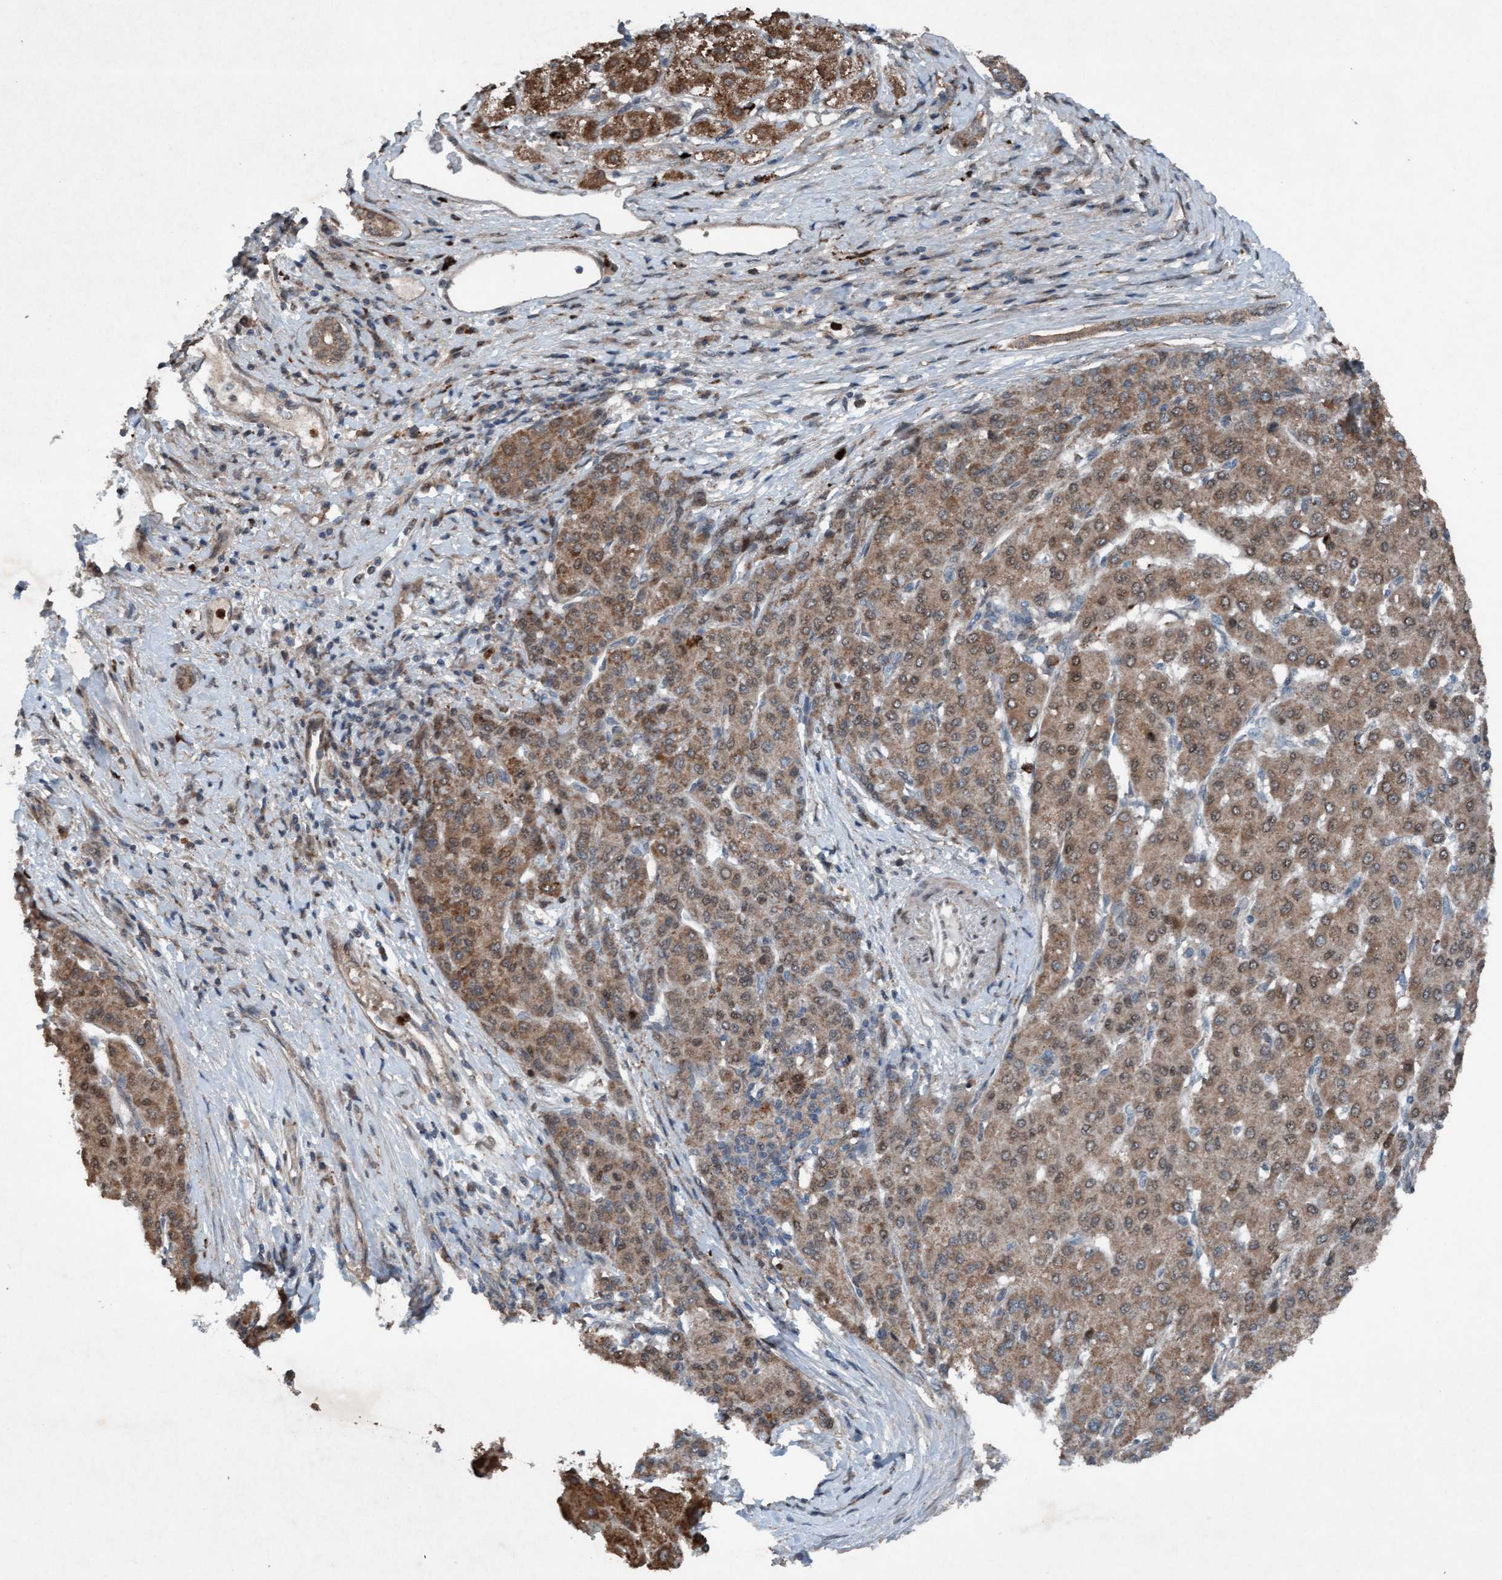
{"staining": {"intensity": "moderate", "quantity": ">75%", "location": "cytoplasmic/membranous,nuclear"}, "tissue": "liver cancer", "cell_type": "Tumor cells", "image_type": "cancer", "snomed": [{"axis": "morphology", "description": "Carcinoma, Hepatocellular, NOS"}, {"axis": "topography", "description": "Liver"}], "caption": "The micrograph reveals immunohistochemical staining of hepatocellular carcinoma (liver). There is moderate cytoplasmic/membranous and nuclear positivity is identified in approximately >75% of tumor cells. (brown staining indicates protein expression, while blue staining denotes nuclei).", "gene": "PLXNB2", "patient": {"sex": "male", "age": 65}}